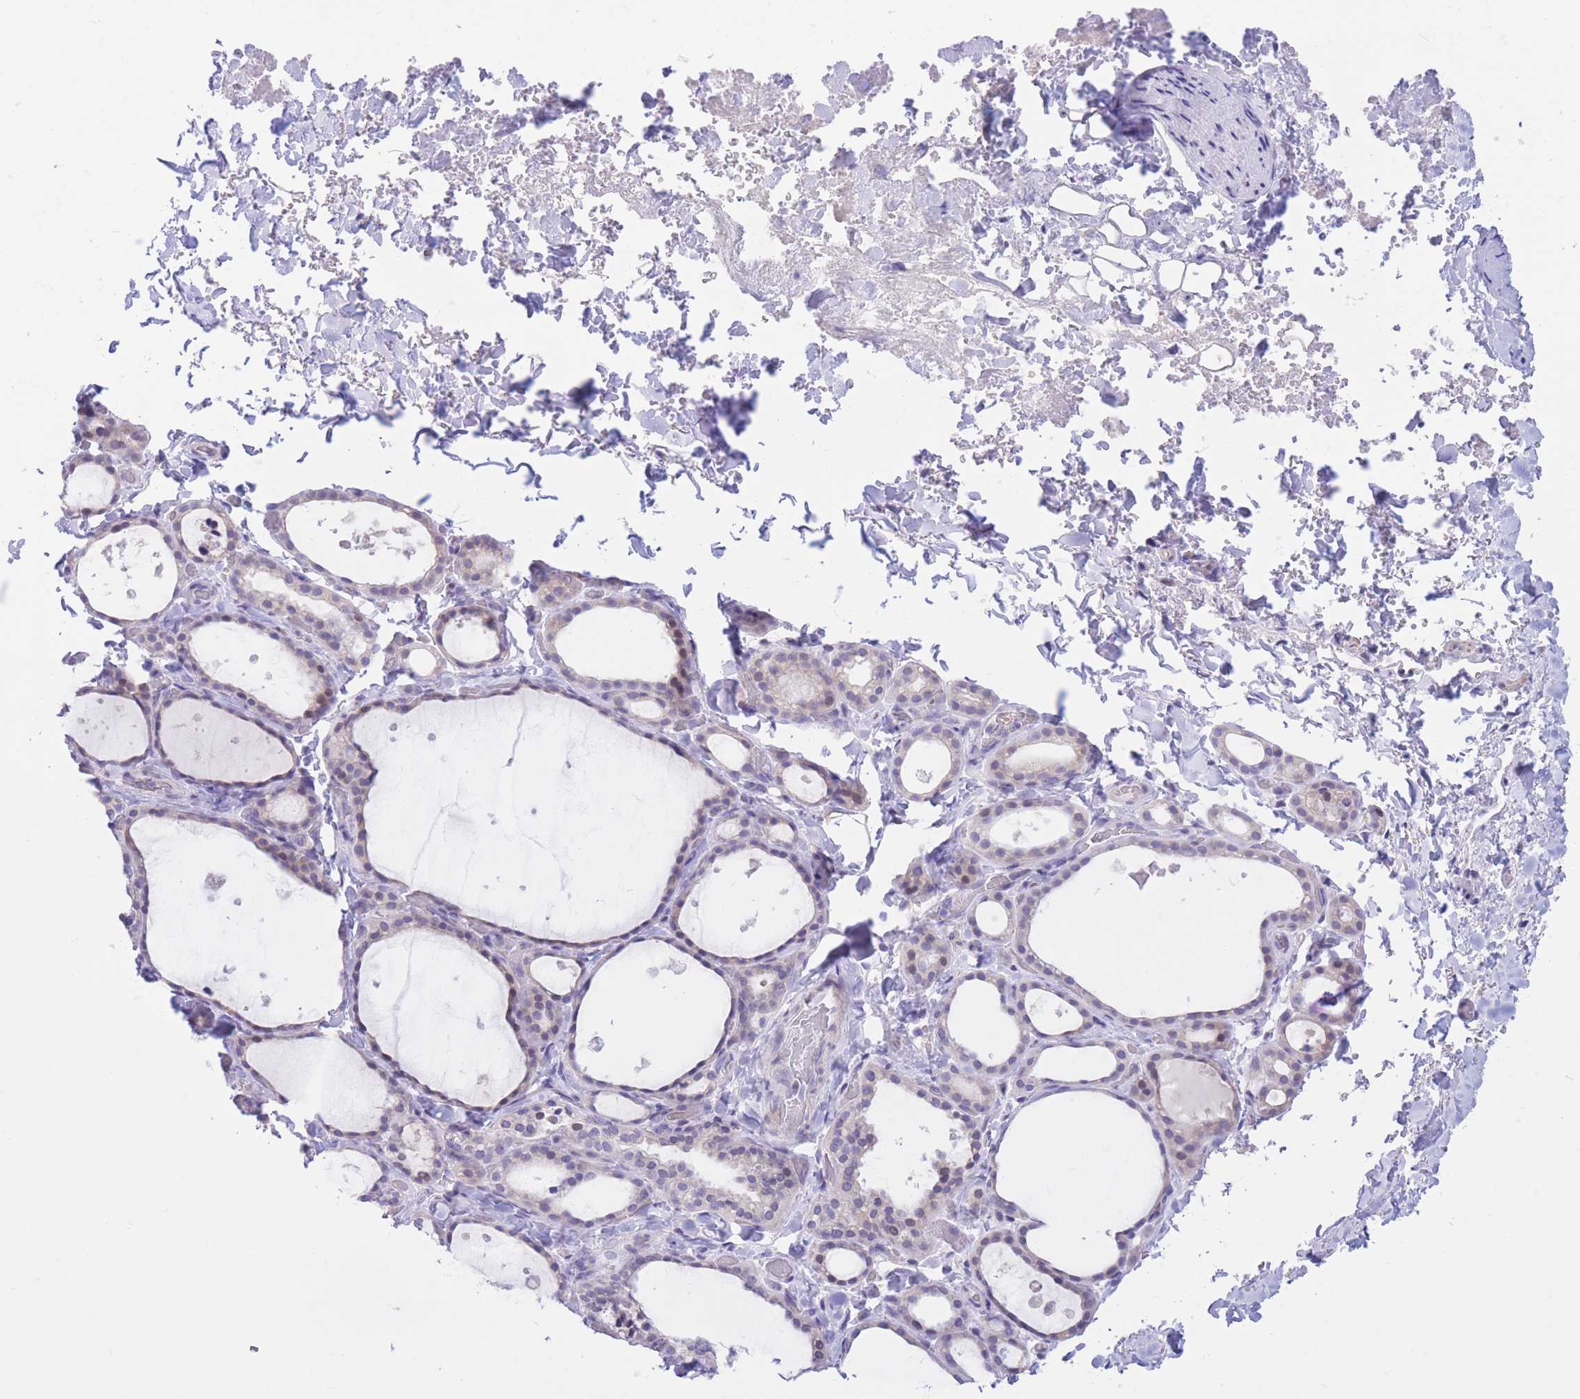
{"staining": {"intensity": "negative", "quantity": "none", "location": "none"}, "tissue": "thyroid gland", "cell_type": "Glandular cells", "image_type": "normal", "snomed": [{"axis": "morphology", "description": "Normal tissue, NOS"}, {"axis": "topography", "description": "Thyroid gland"}], "caption": "The micrograph displays no significant positivity in glandular cells of thyroid gland.", "gene": "RPL39L", "patient": {"sex": "female", "age": 44}}